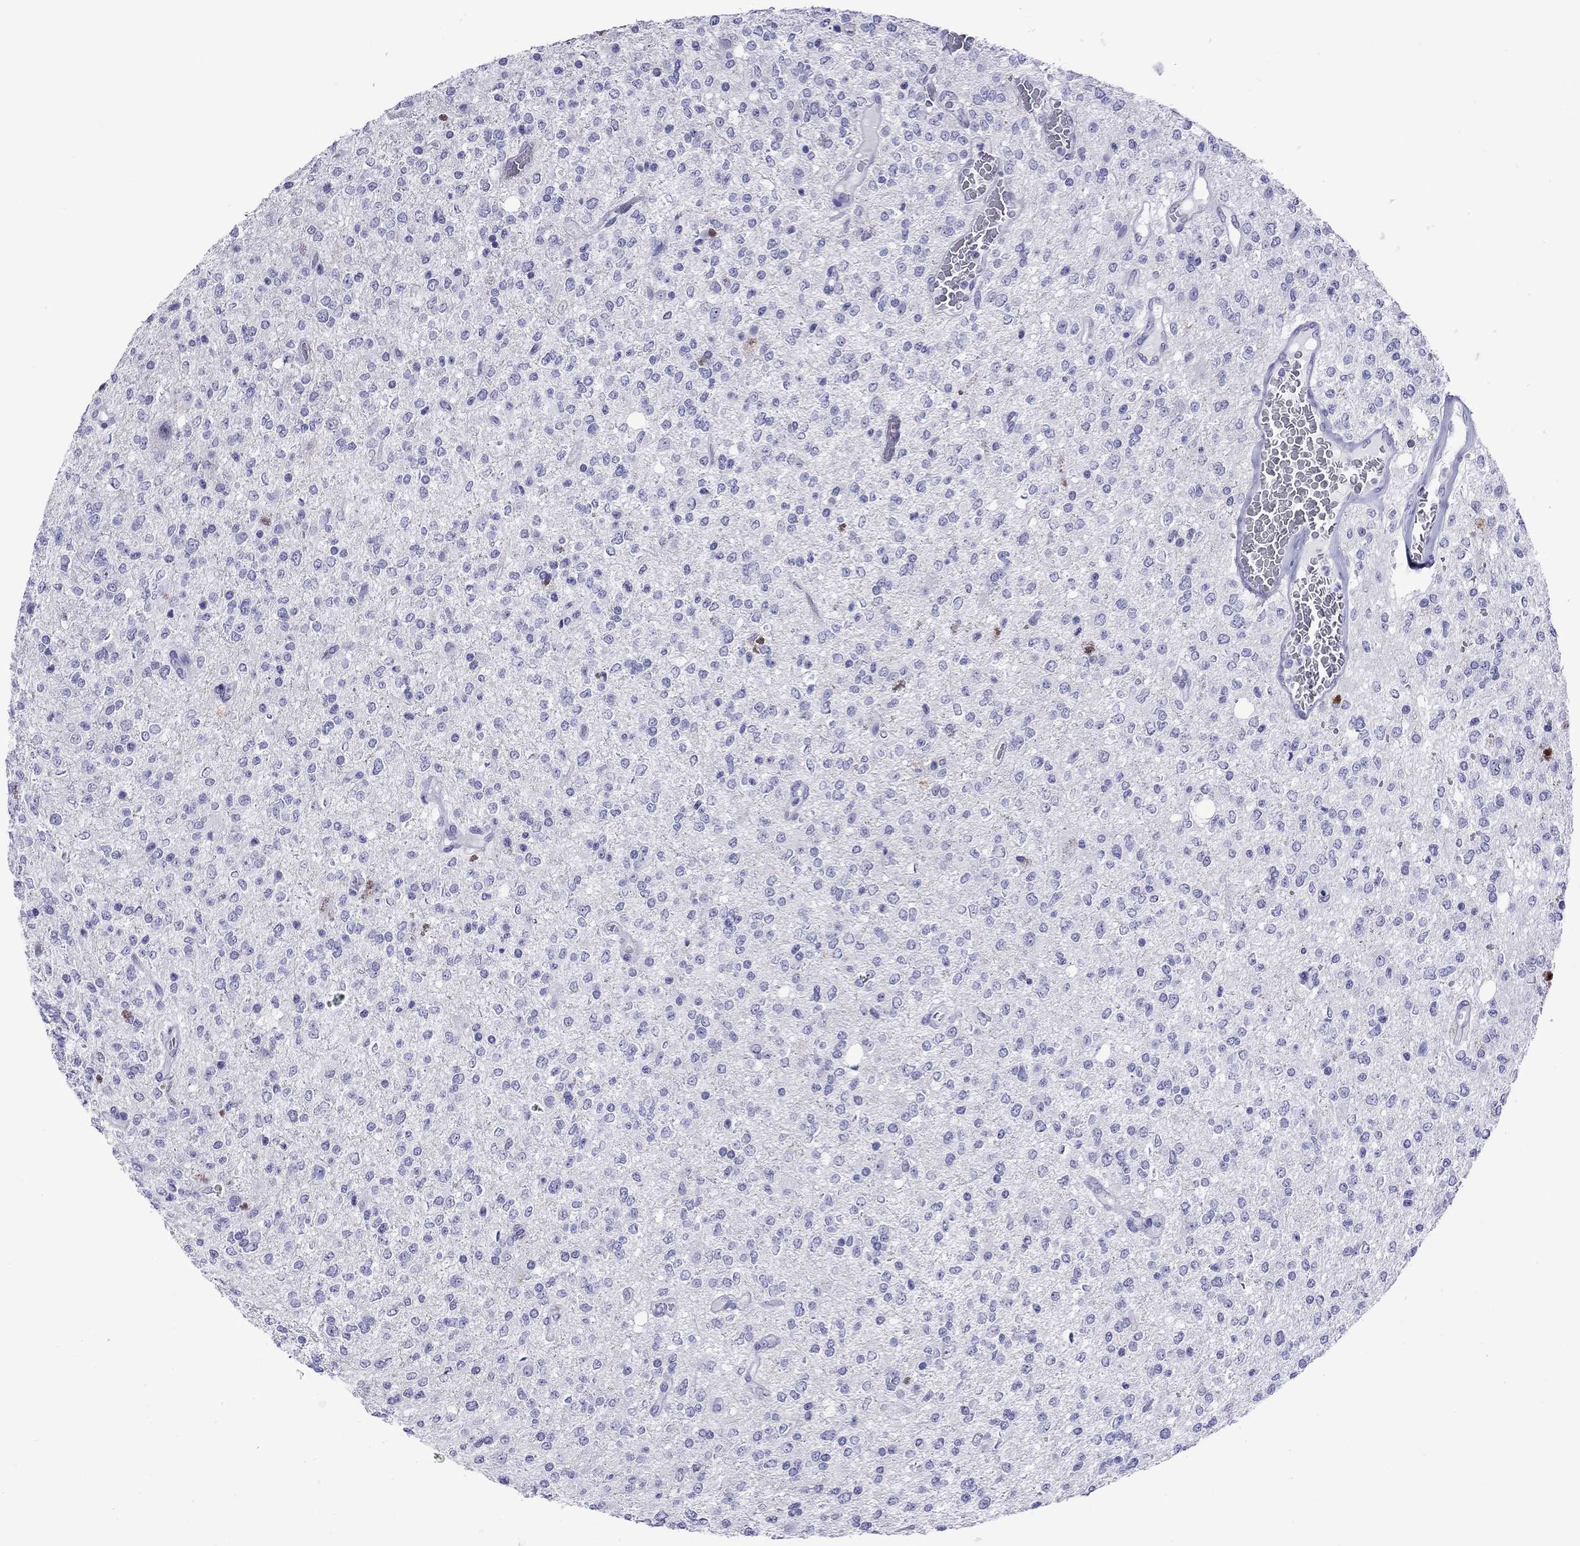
{"staining": {"intensity": "negative", "quantity": "none", "location": "none"}, "tissue": "glioma", "cell_type": "Tumor cells", "image_type": "cancer", "snomed": [{"axis": "morphology", "description": "Glioma, malignant, Low grade"}, {"axis": "topography", "description": "Brain"}], "caption": "This is an immunohistochemistry photomicrograph of glioma. There is no positivity in tumor cells.", "gene": "SLC30A8", "patient": {"sex": "male", "age": 67}}